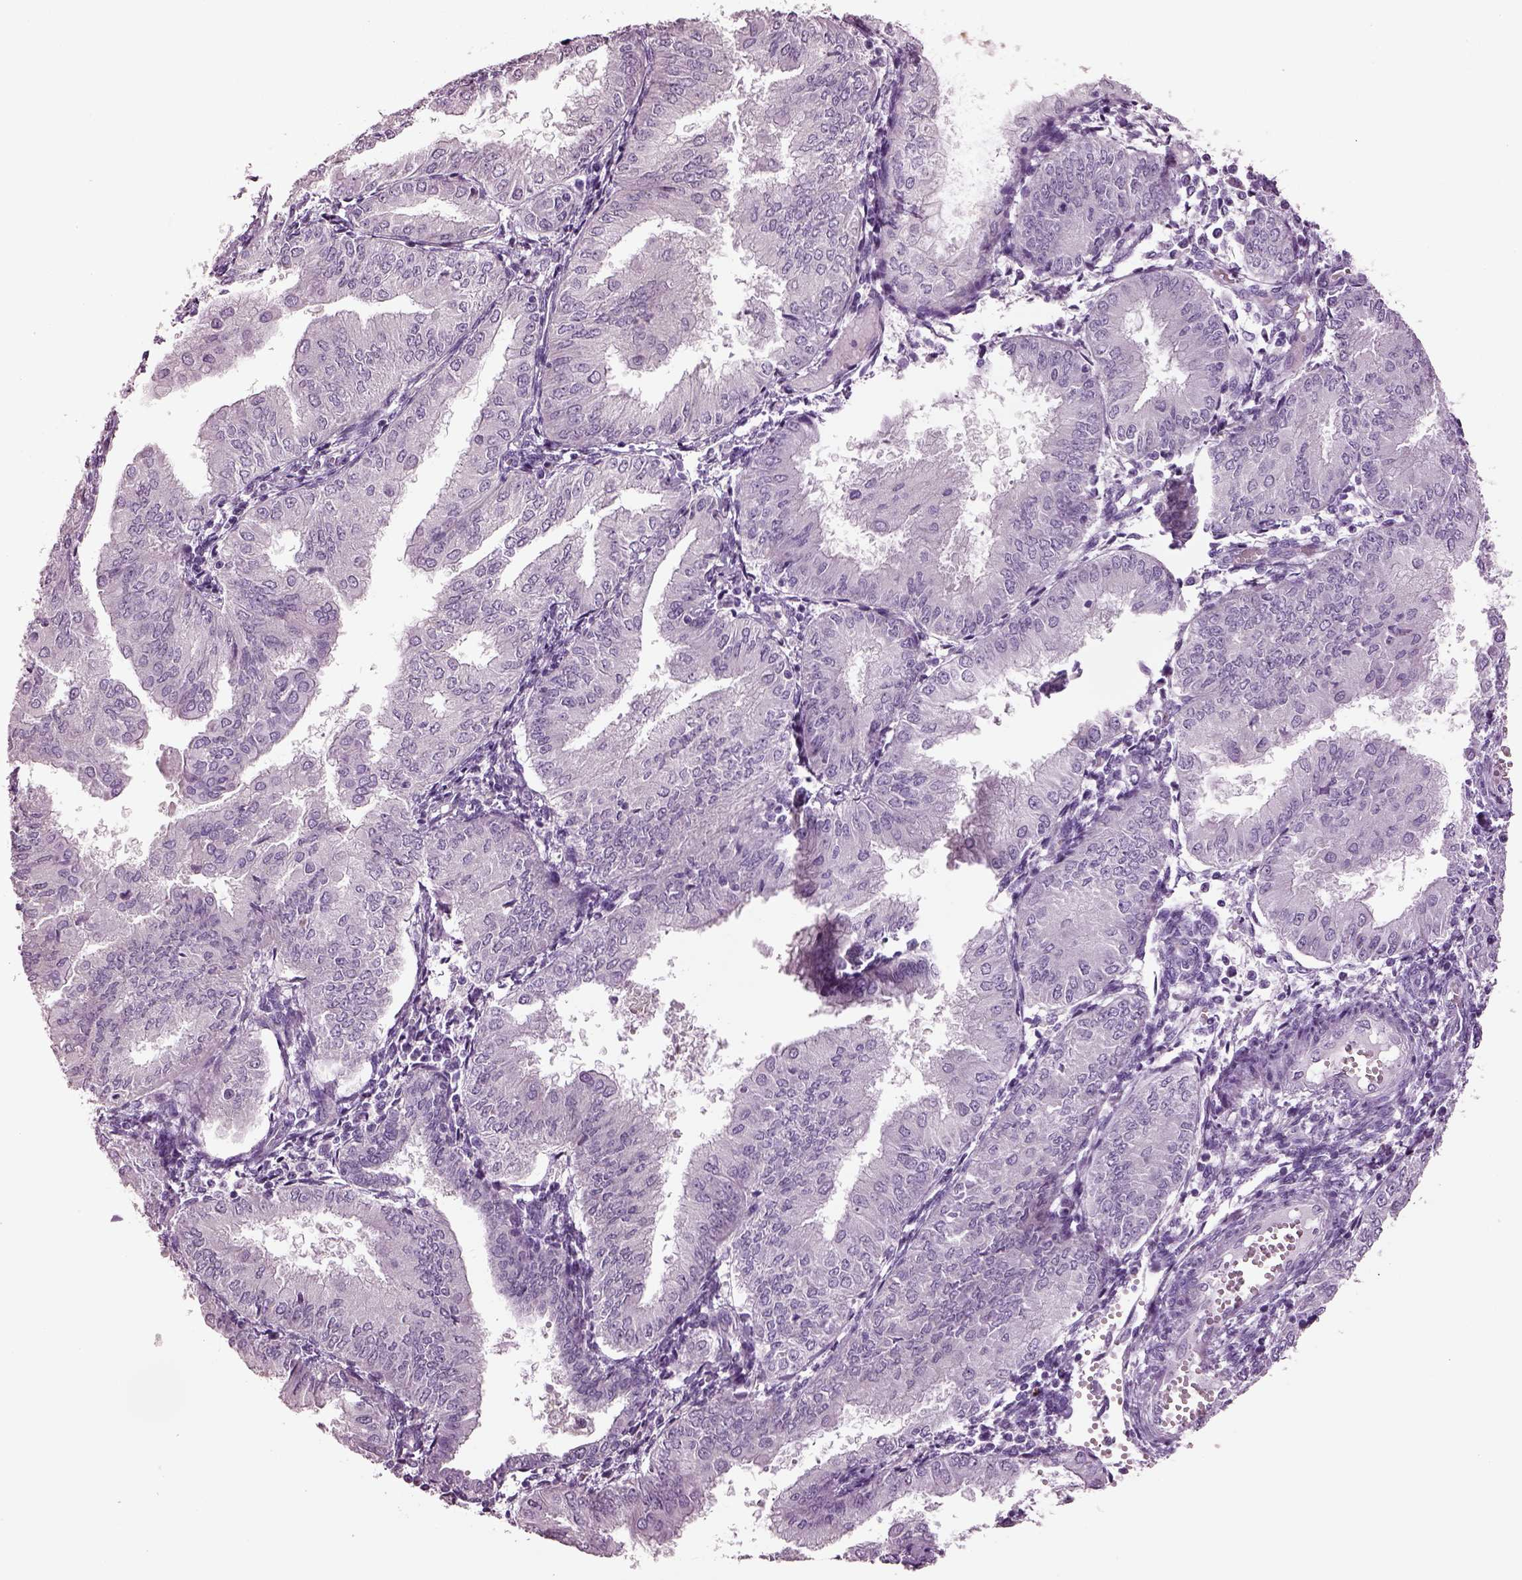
{"staining": {"intensity": "negative", "quantity": "none", "location": "none"}, "tissue": "endometrial cancer", "cell_type": "Tumor cells", "image_type": "cancer", "snomed": [{"axis": "morphology", "description": "Adenocarcinoma, NOS"}, {"axis": "topography", "description": "Endometrium"}], "caption": "There is no significant expression in tumor cells of adenocarcinoma (endometrial).", "gene": "GUCA1A", "patient": {"sex": "female", "age": 53}}